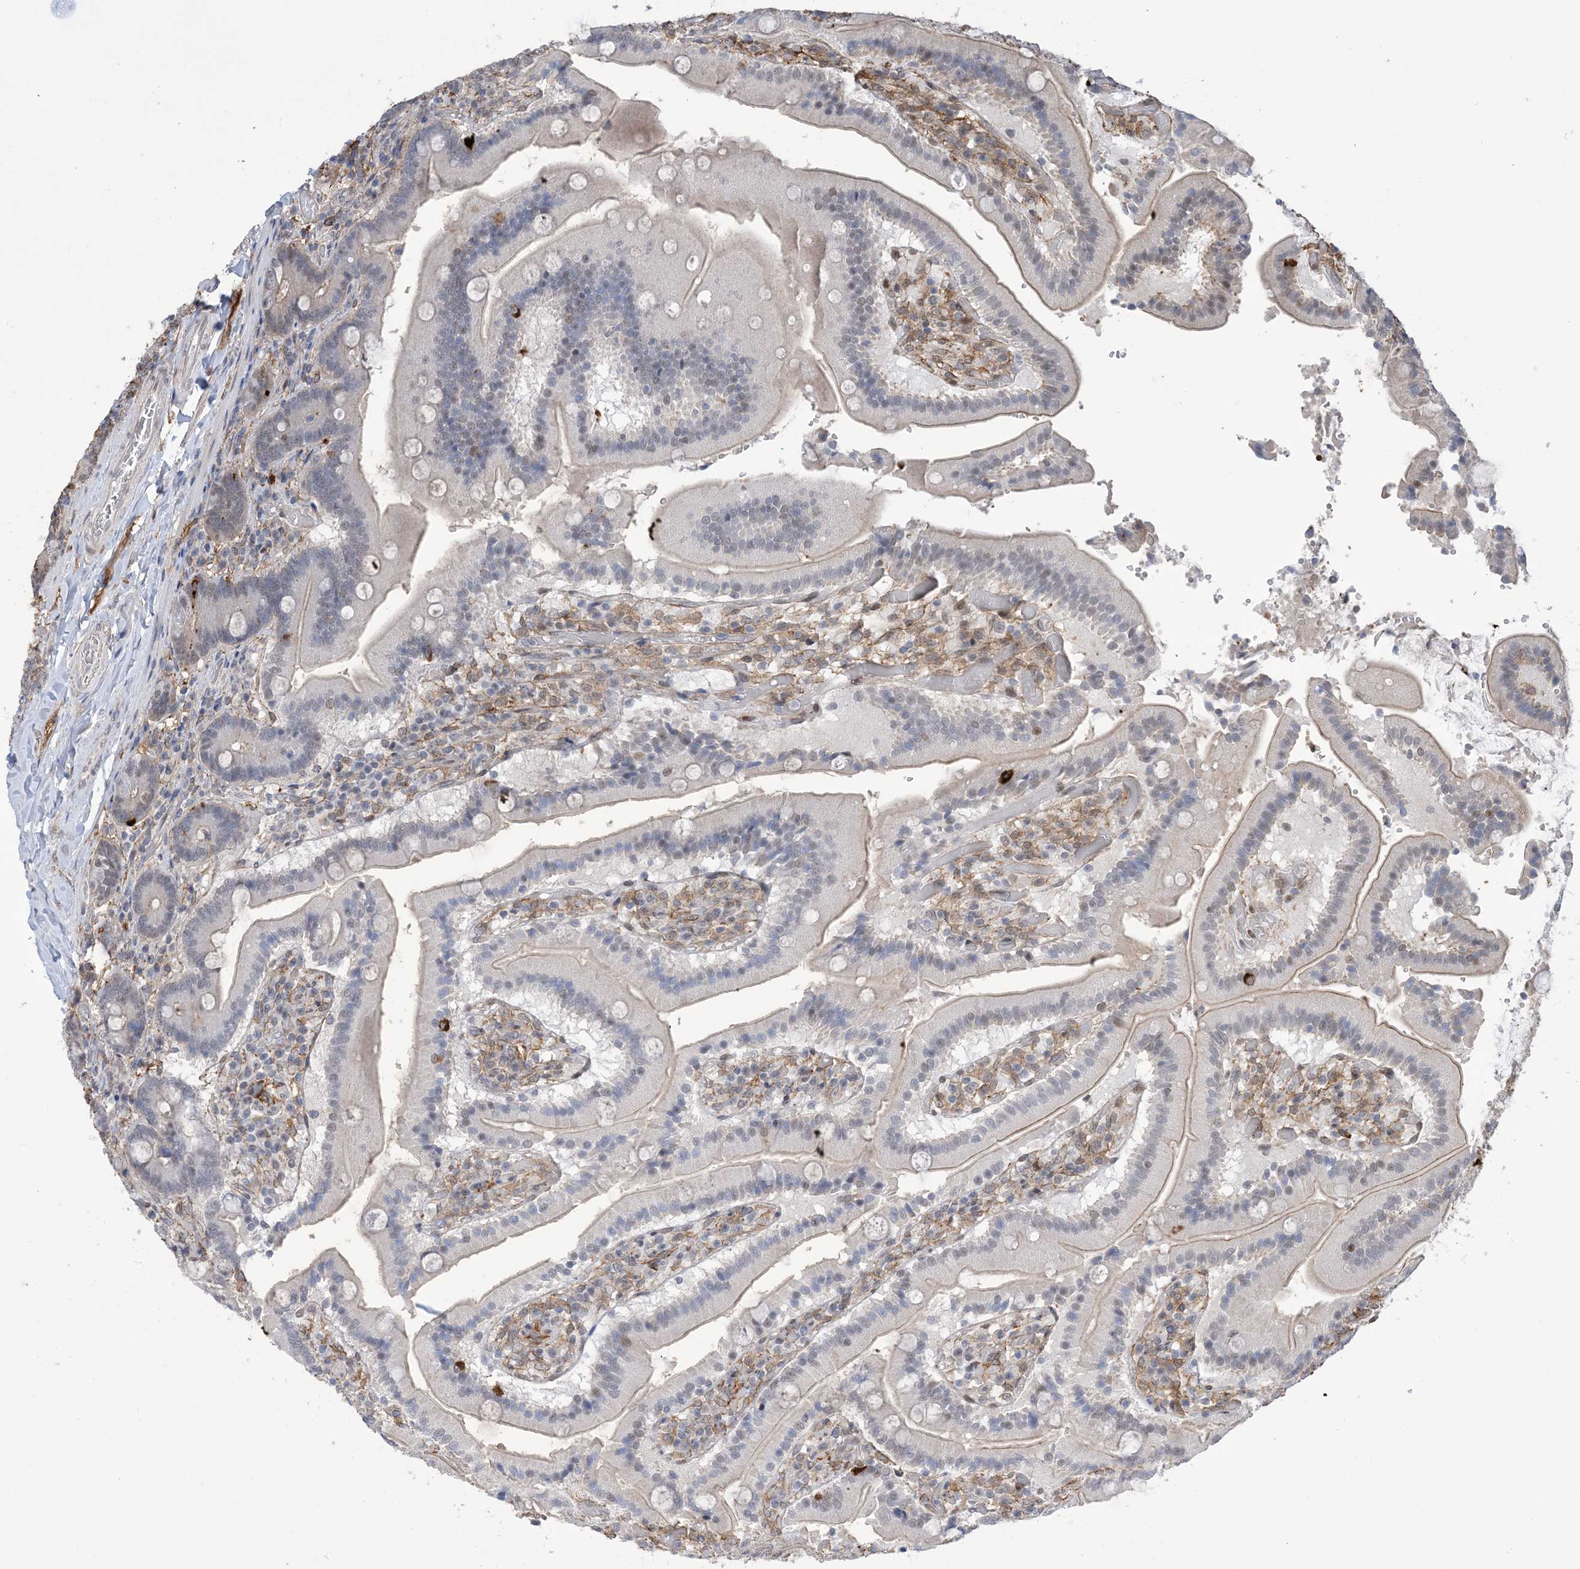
{"staining": {"intensity": "strong", "quantity": "<25%", "location": "cytoplasmic/membranous,nuclear"}, "tissue": "duodenum", "cell_type": "Glandular cells", "image_type": "normal", "snomed": [{"axis": "morphology", "description": "Normal tissue, NOS"}, {"axis": "topography", "description": "Duodenum"}], "caption": "An image showing strong cytoplasmic/membranous,nuclear positivity in about <25% of glandular cells in unremarkable duodenum, as visualized by brown immunohistochemical staining.", "gene": "ZNF8", "patient": {"sex": "female", "age": 62}}